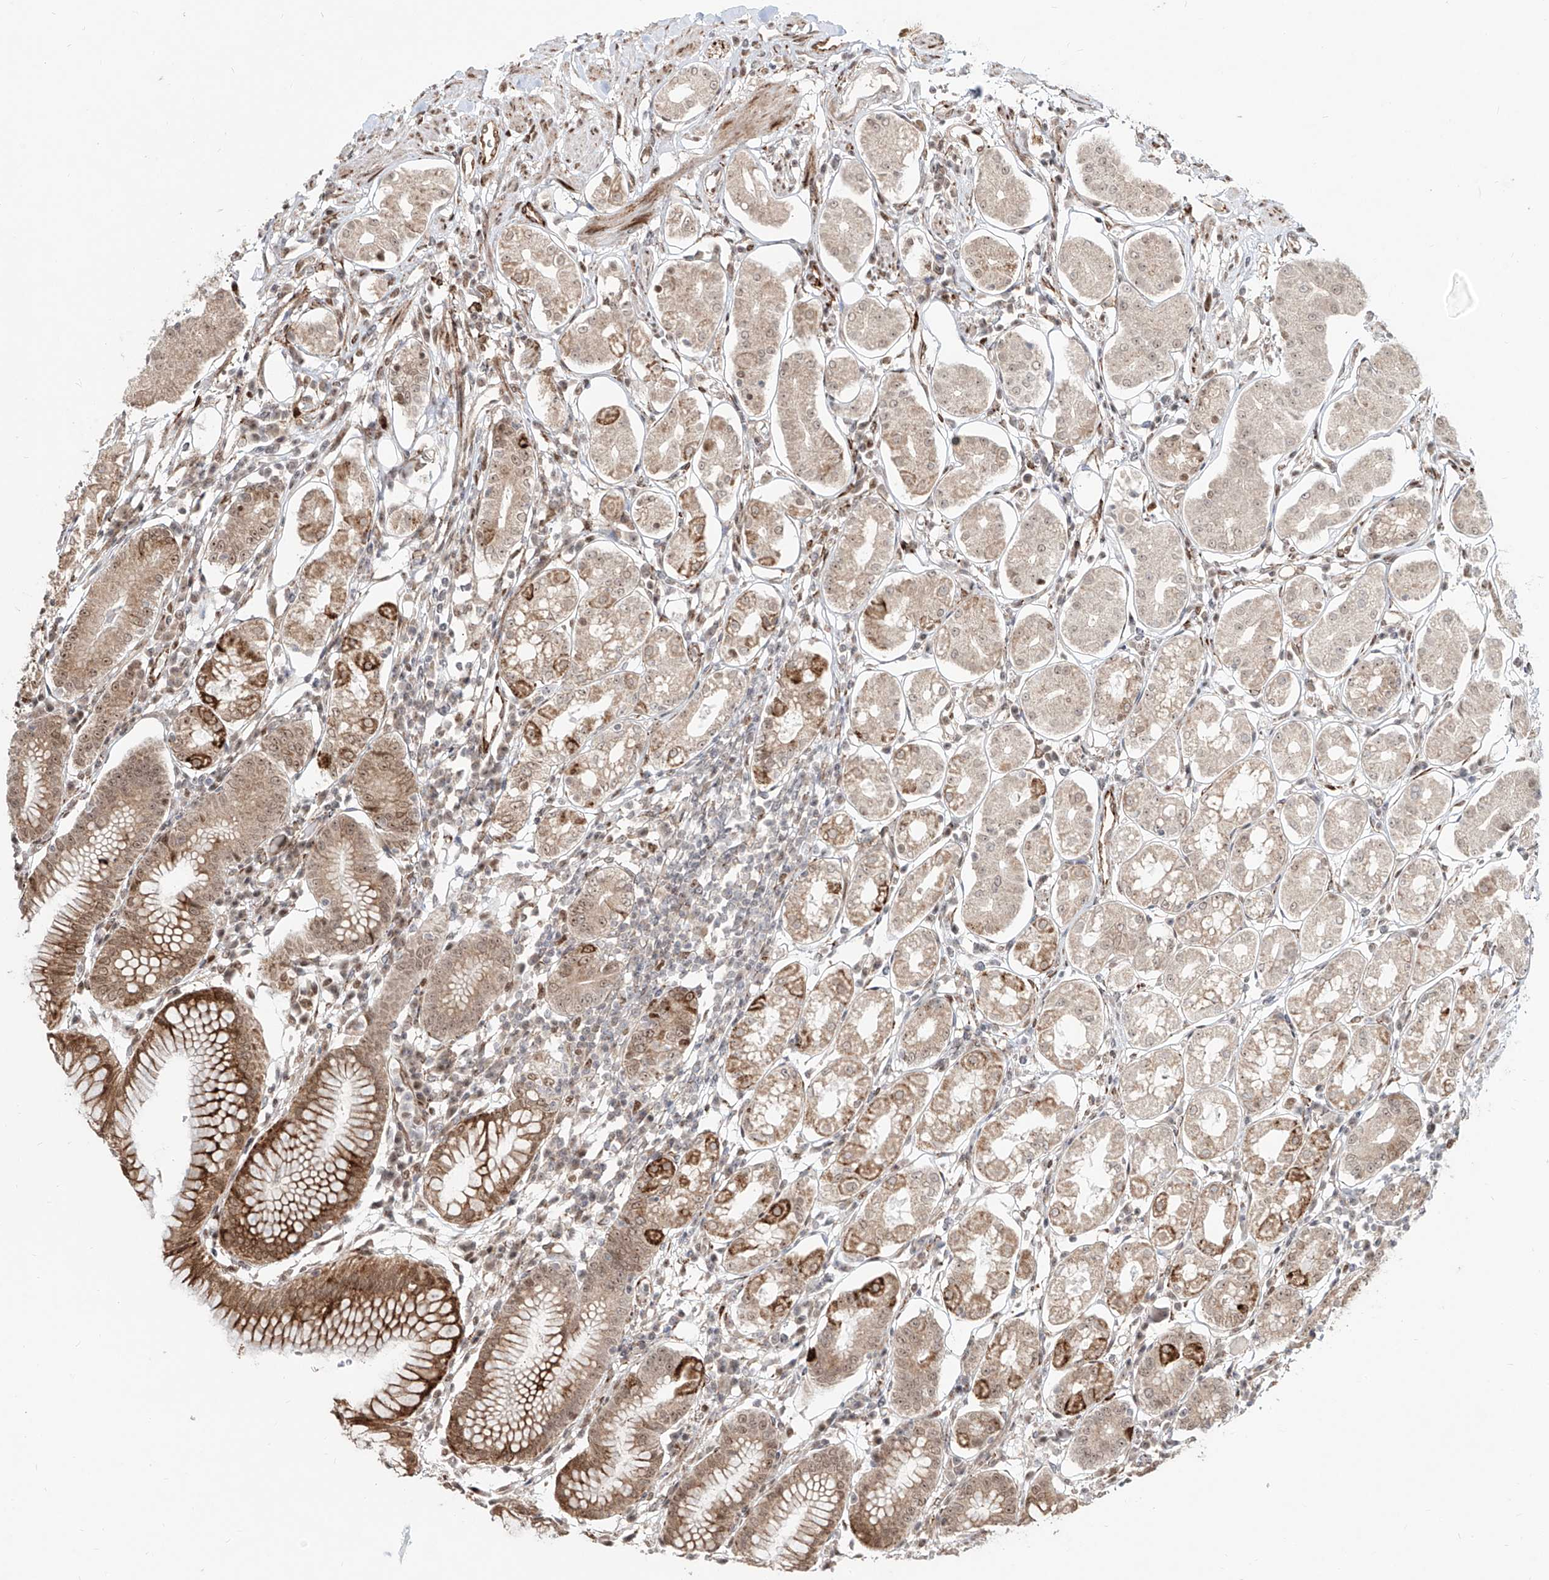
{"staining": {"intensity": "moderate", "quantity": "25%-75%", "location": "cytoplasmic/membranous,nuclear"}, "tissue": "stomach", "cell_type": "Glandular cells", "image_type": "normal", "snomed": [{"axis": "morphology", "description": "Normal tissue, NOS"}, {"axis": "topography", "description": "Stomach"}, {"axis": "topography", "description": "Stomach, lower"}], "caption": "This is an image of immunohistochemistry staining of unremarkable stomach, which shows moderate expression in the cytoplasmic/membranous,nuclear of glandular cells.", "gene": "ZNF710", "patient": {"sex": "female", "age": 56}}